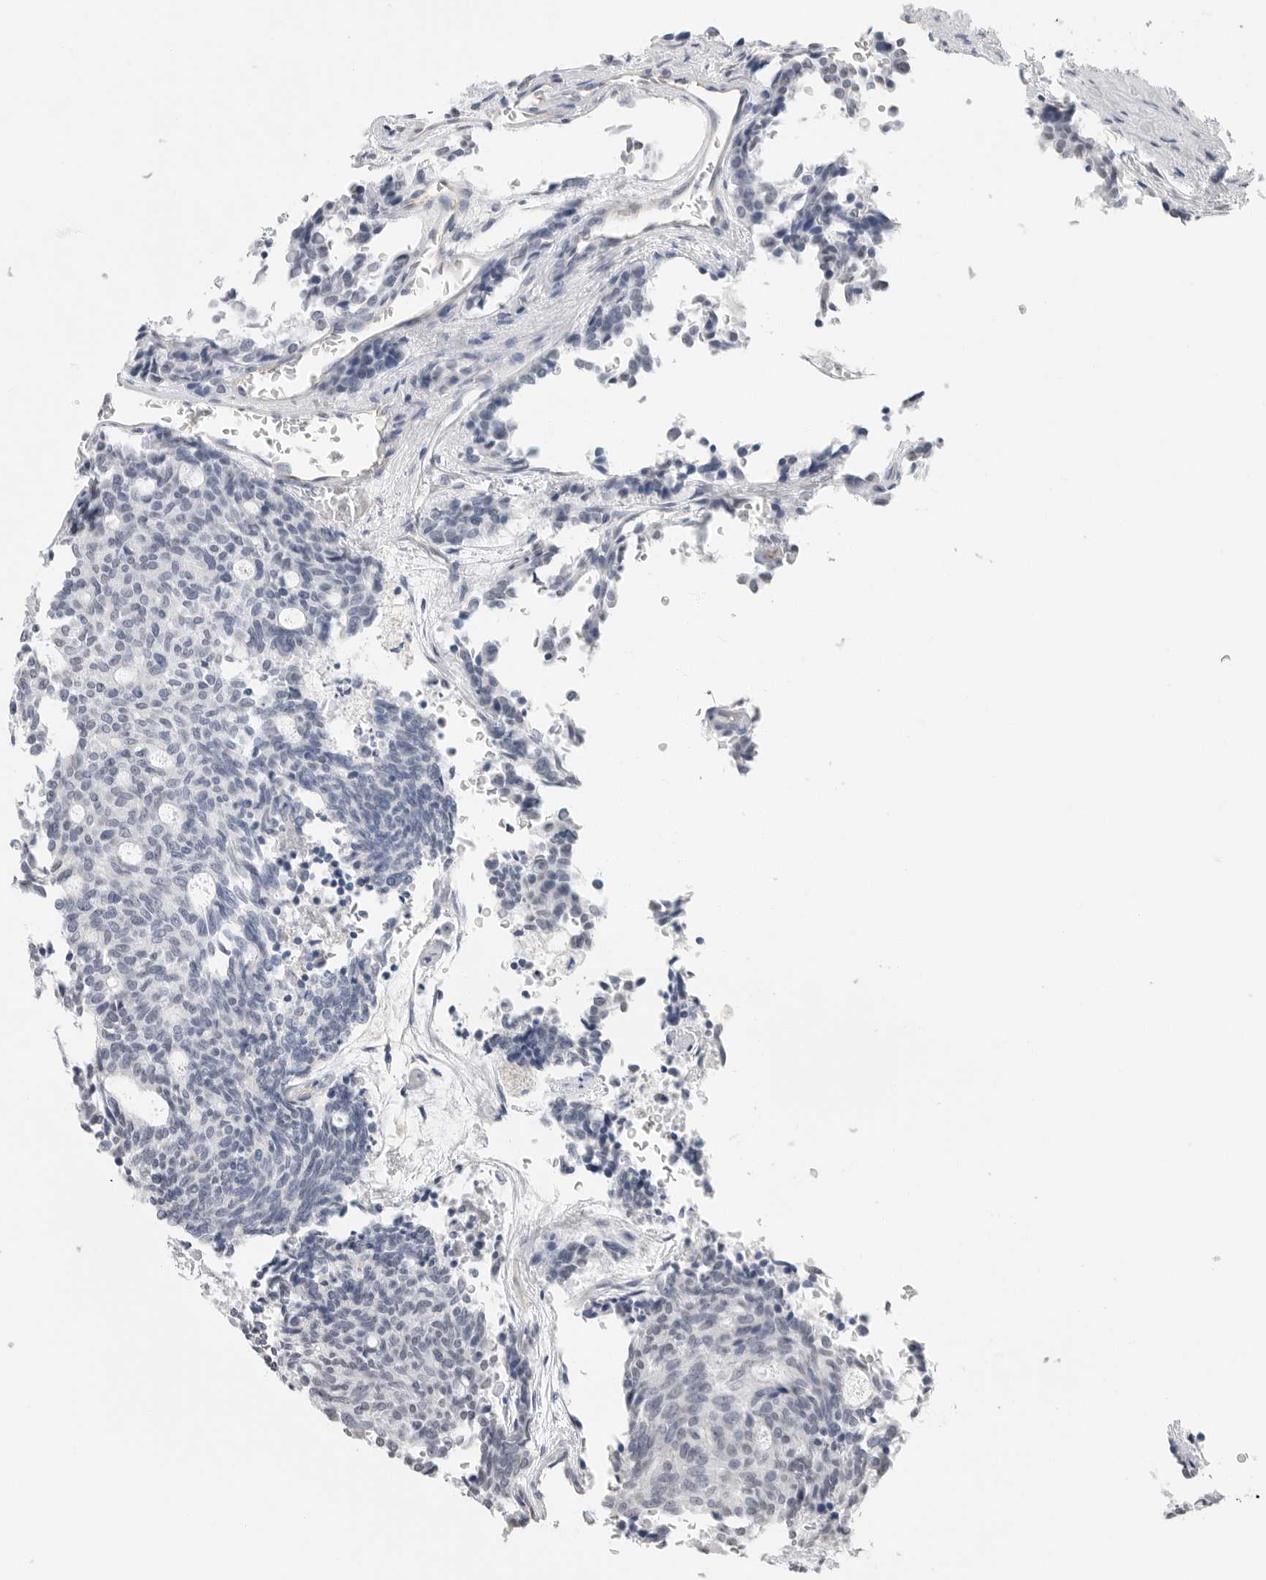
{"staining": {"intensity": "negative", "quantity": "none", "location": "none"}, "tissue": "carcinoid", "cell_type": "Tumor cells", "image_type": "cancer", "snomed": [{"axis": "morphology", "description": "Carcinoid, malignant, NOS"}, {"axis": "topography", "description": "Pancreas"}], "caption": "An image of malignant carcinoid stained for a protein reveals no brown staining in tumor cells. The staining is performed using DAB brown chromogen with nuclei counter-stained in using hematoxylin.", "gene": "ARHGEF10", "patient": {"sex": "female", "age": 54}}